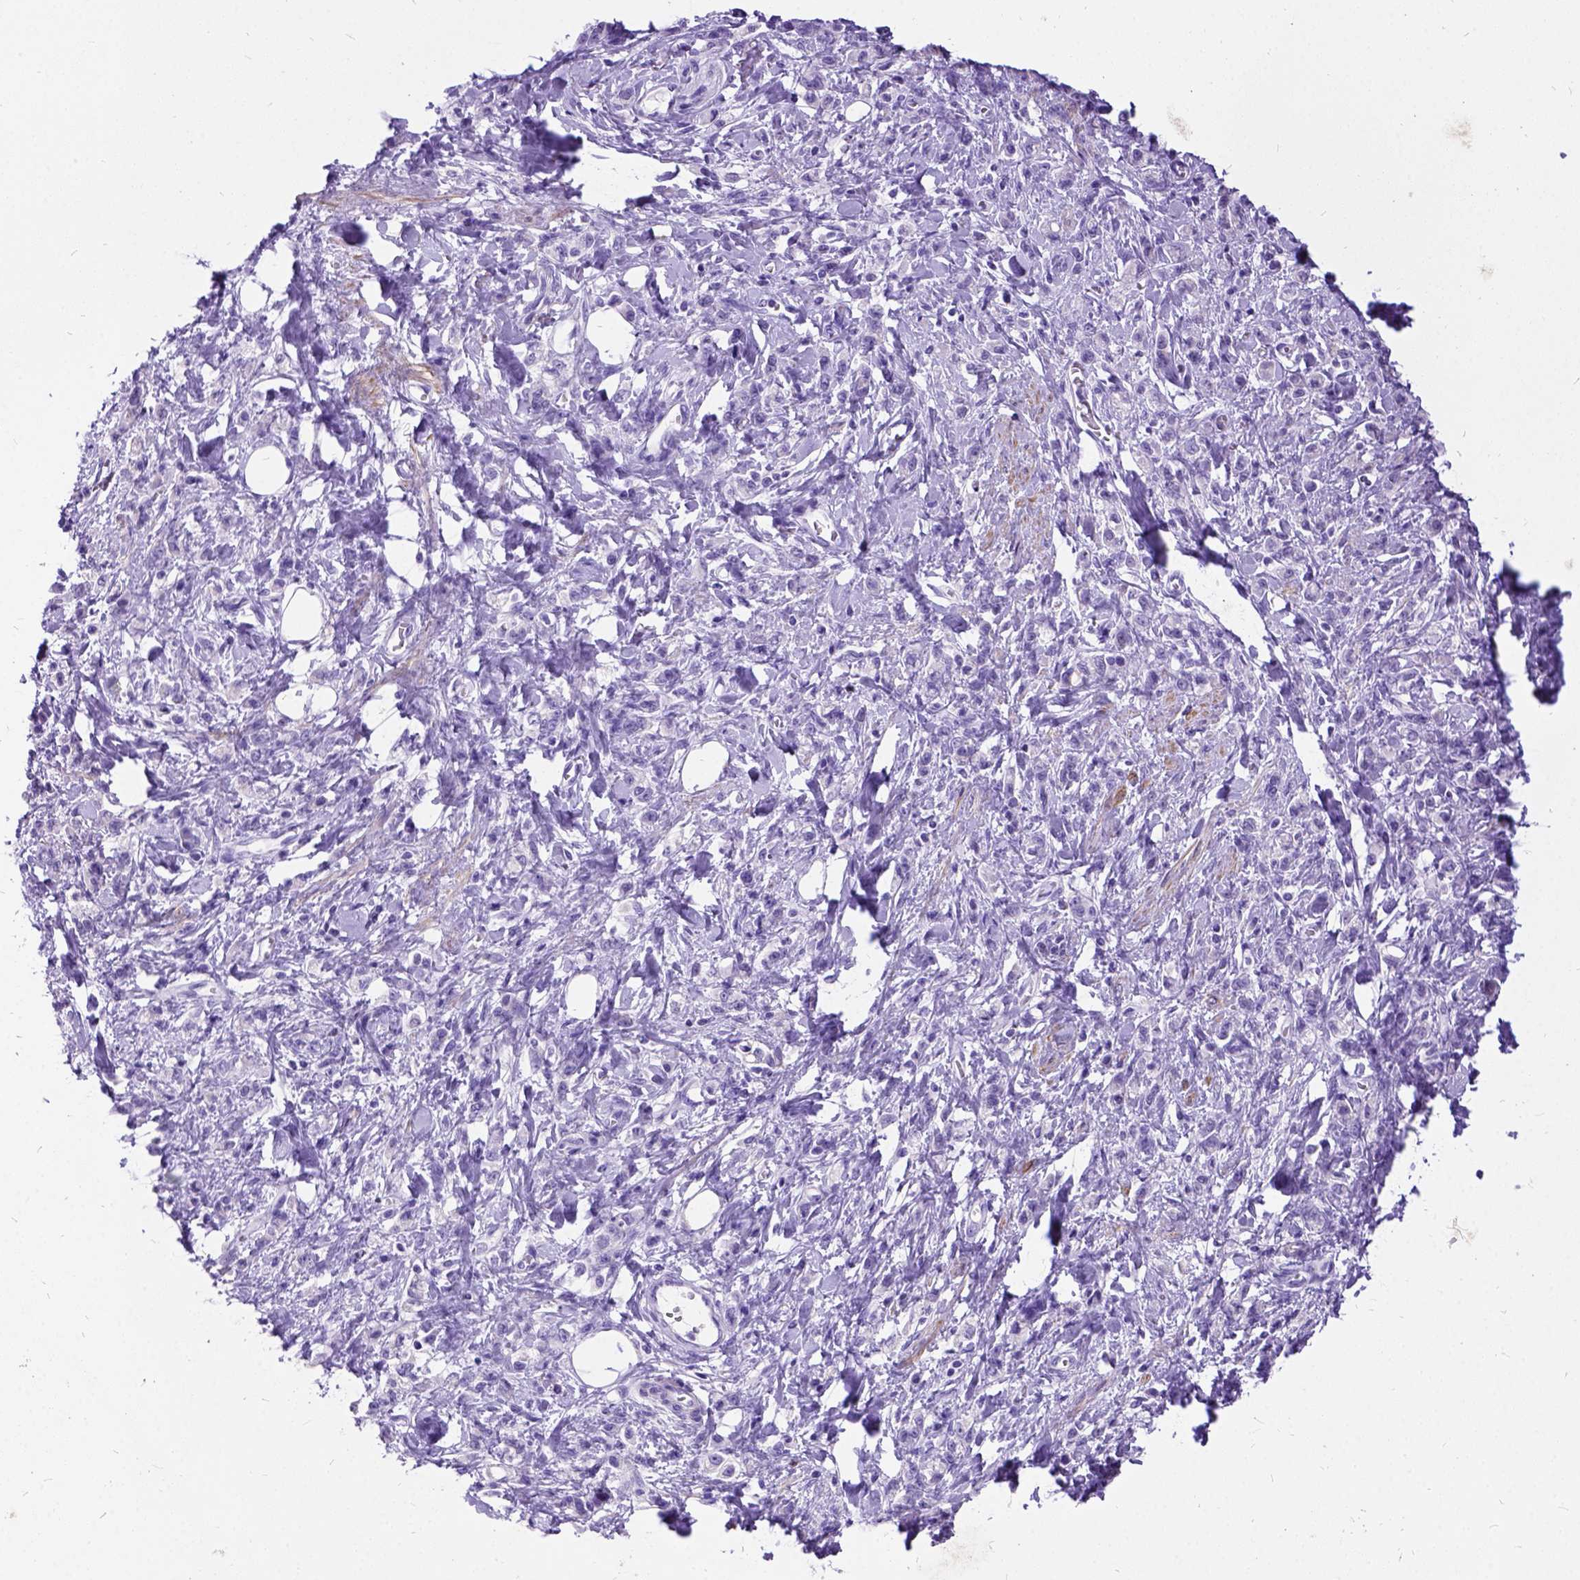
{"staining": {"intensity": "negative", "quantity": "none", "location": "none"}, "tissue": "stomach cancer", "cell_type": "Tumor cells", "image_type": "cancer", "snomed": [{"axis": "morphology", "description": "Adenocarcinoma, NOS"}, {"axis": "topography", "description": "Stomach"}], "caption": "High power microscopy image of an immunohistochemistry (IHC) image of stomach cancer (adenocarcinoma), revealing no significant positivity in tumor cells.", "gene": "PRG2", "patient": {"sex": "male", "age": 77}}